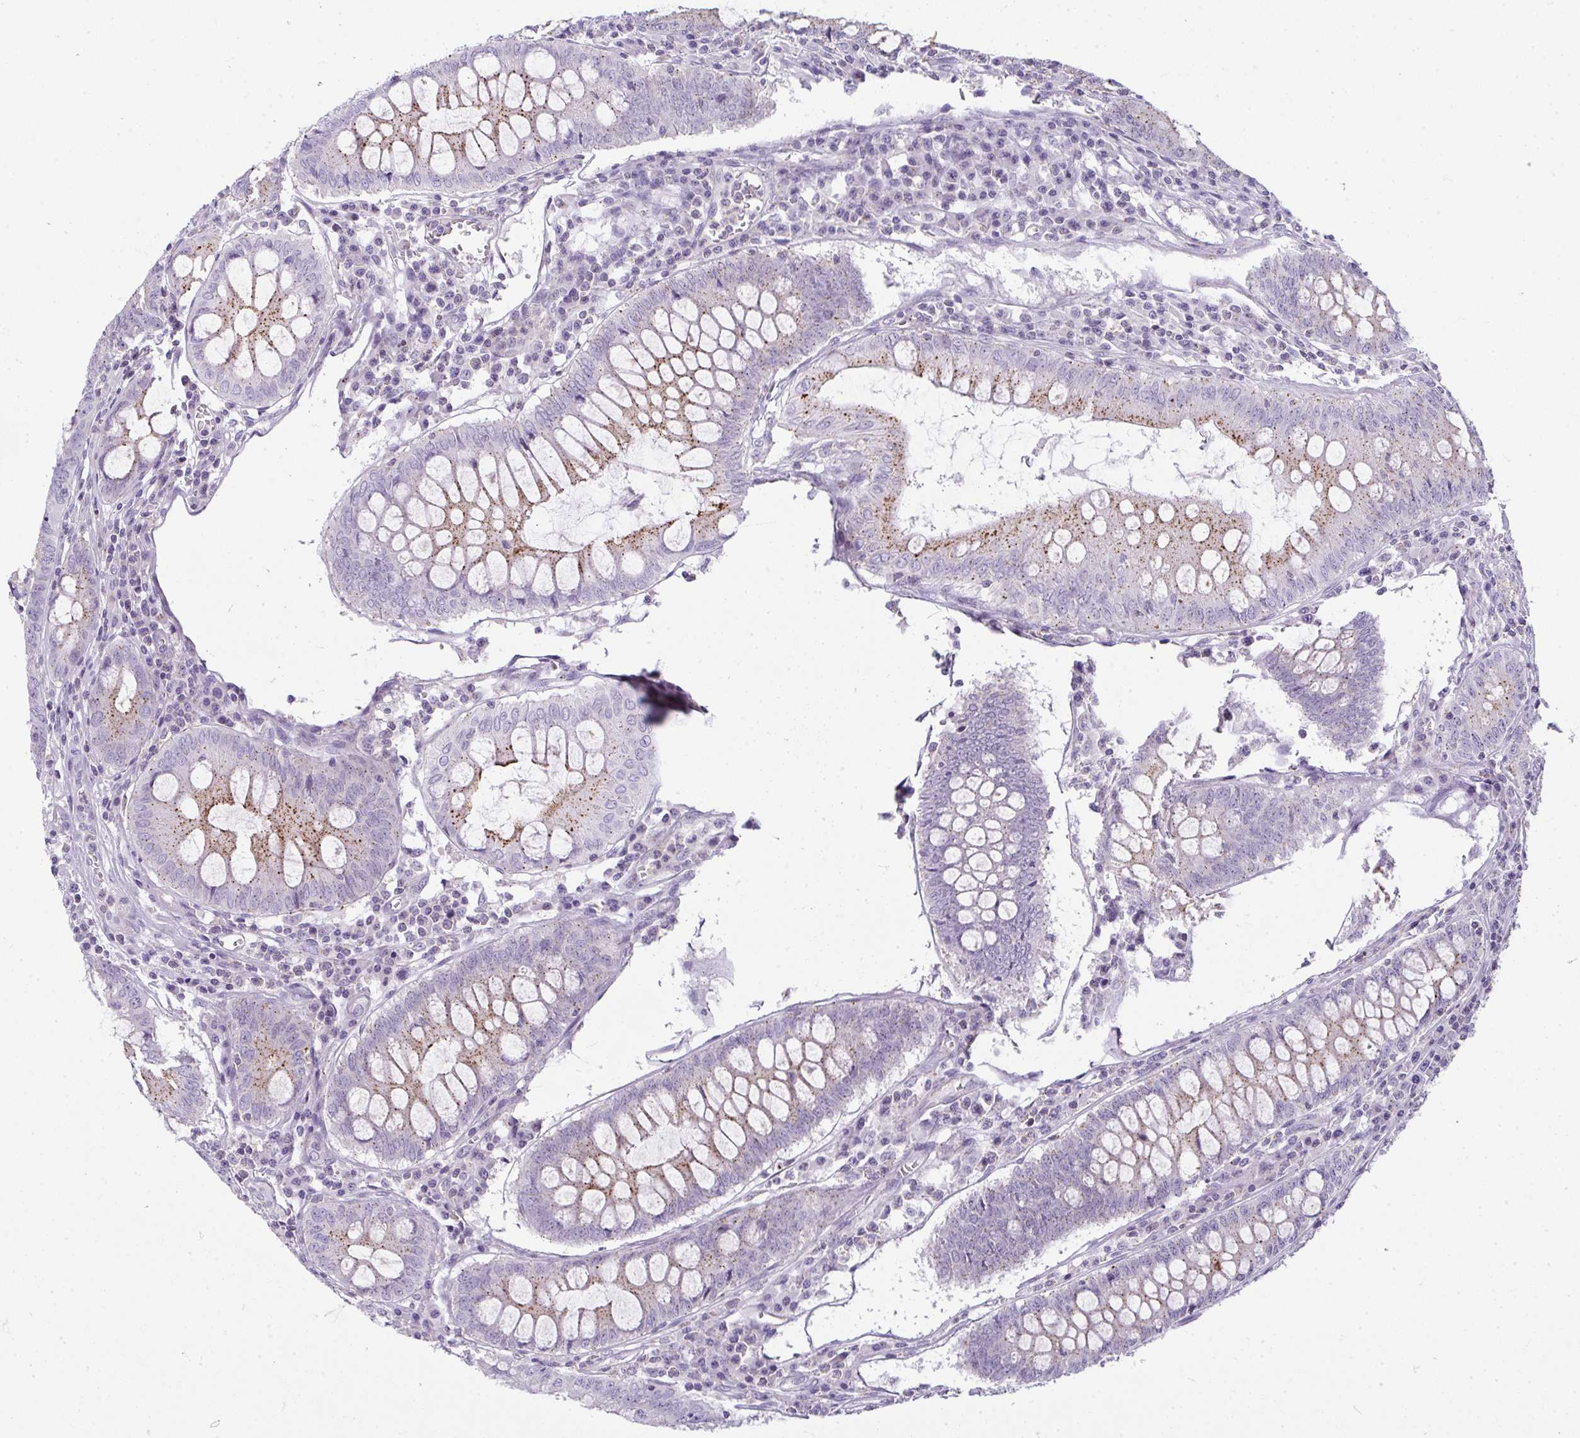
{"staining": {"intensity": "moderate", "quantity": "25%-75%", "location": "cytoplasmic/membranous"}, "tissue": "colorectal cancer", "cell_type": "Tumor cells", "image_type": "cancer", "snomed": [{"axis": "morphology", "description": "Adenocarcinoma, NOS"}, {"axis": "topography", "description": "Colon"}], "caption": "A medium amount of moderate cytoplasmic/membranous staining is present in approximately 25%-75% of tumor cells in colorectal adenocarcinoma tissue.", "gene": "VPS4B", "patient": {"sex": "male", "age": 62}}